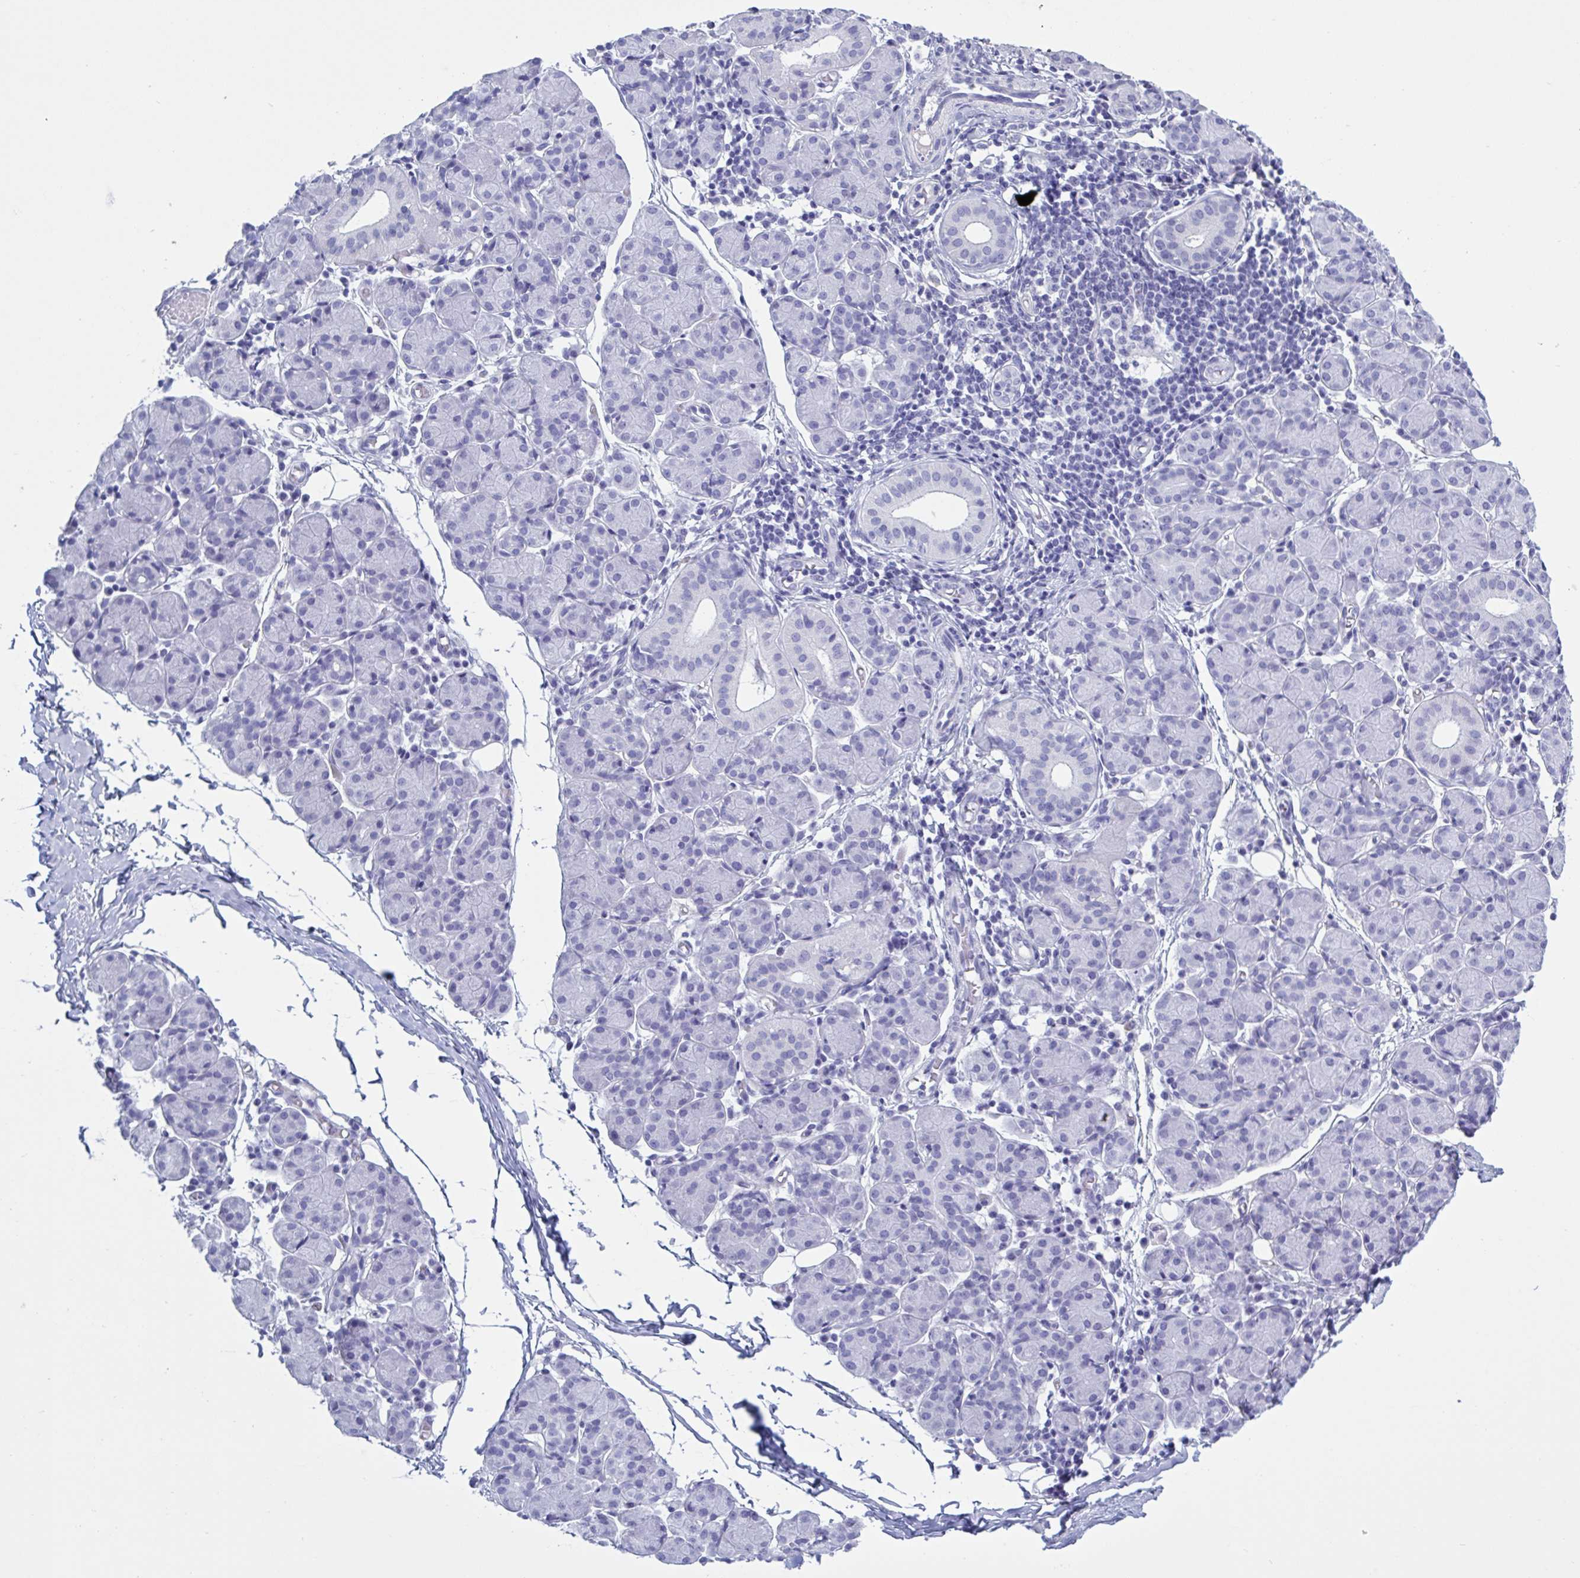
{"staining": {"intensity": "negative", "quantity": "none", "location": "none"}, "tissue": "salivary gland", "cell_type": "Glandular cells", "image_type": "normal", "snomed": [{"axis": "morphology", "description": "Normal tissue, NOS"}, {"axis": "morphology", "description": "Inflammation, NOS"}, {"axis": "topography", "description": "Lymph node"}, {"axis": "topography", "description": "Salivary gland"}], "caption": "Immunohistochemistry micrograph of benign salivary gland: human salivary gland stained with DAB demonstrates no significant protein staining in glandular cells.", "gene": "USP35", "patient": {"sex": "male", "age": 3}}